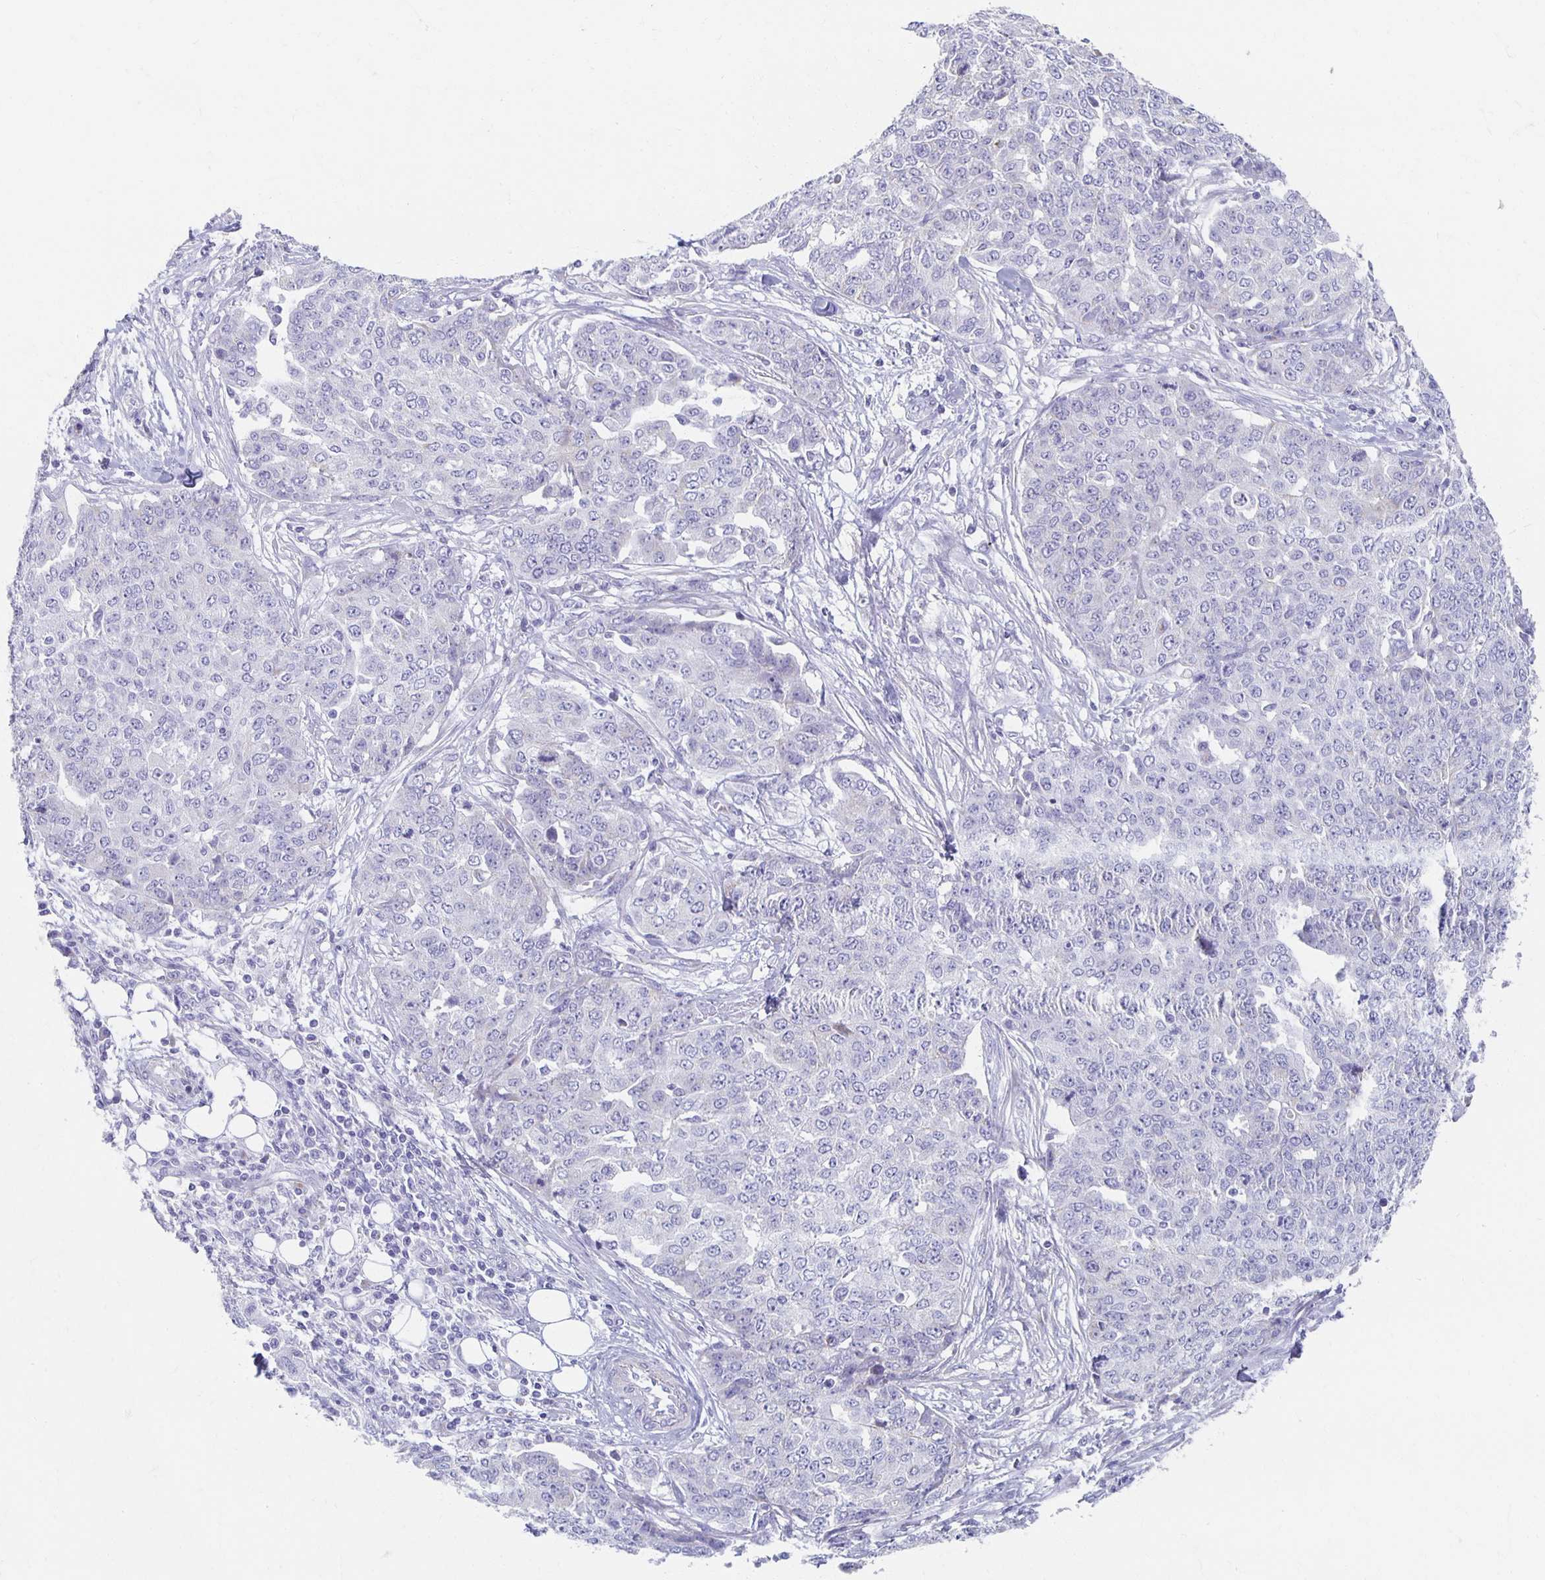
{"staining": {"intensity": "negative", "quantity": "none", "location": "none"}, "tissue": "ovarian cancer", "cell_type": "Tumor cells", "image_type": "cancer", "snomed": [{"axis": "morphology", "description": "Cystadenocarcinoma, serous, NOS"}, {"axis": "topography", "description": "Soft tissue"}, {"axis": "topography", "description": "Ovary"}], "caption": "Histopathology image shows no significant protein staining in tumor cells of ovarian cancer (serous cystadenocarcinoma).", "gene": "TEX44", "patient": {"sex": "female", "age": 57}}